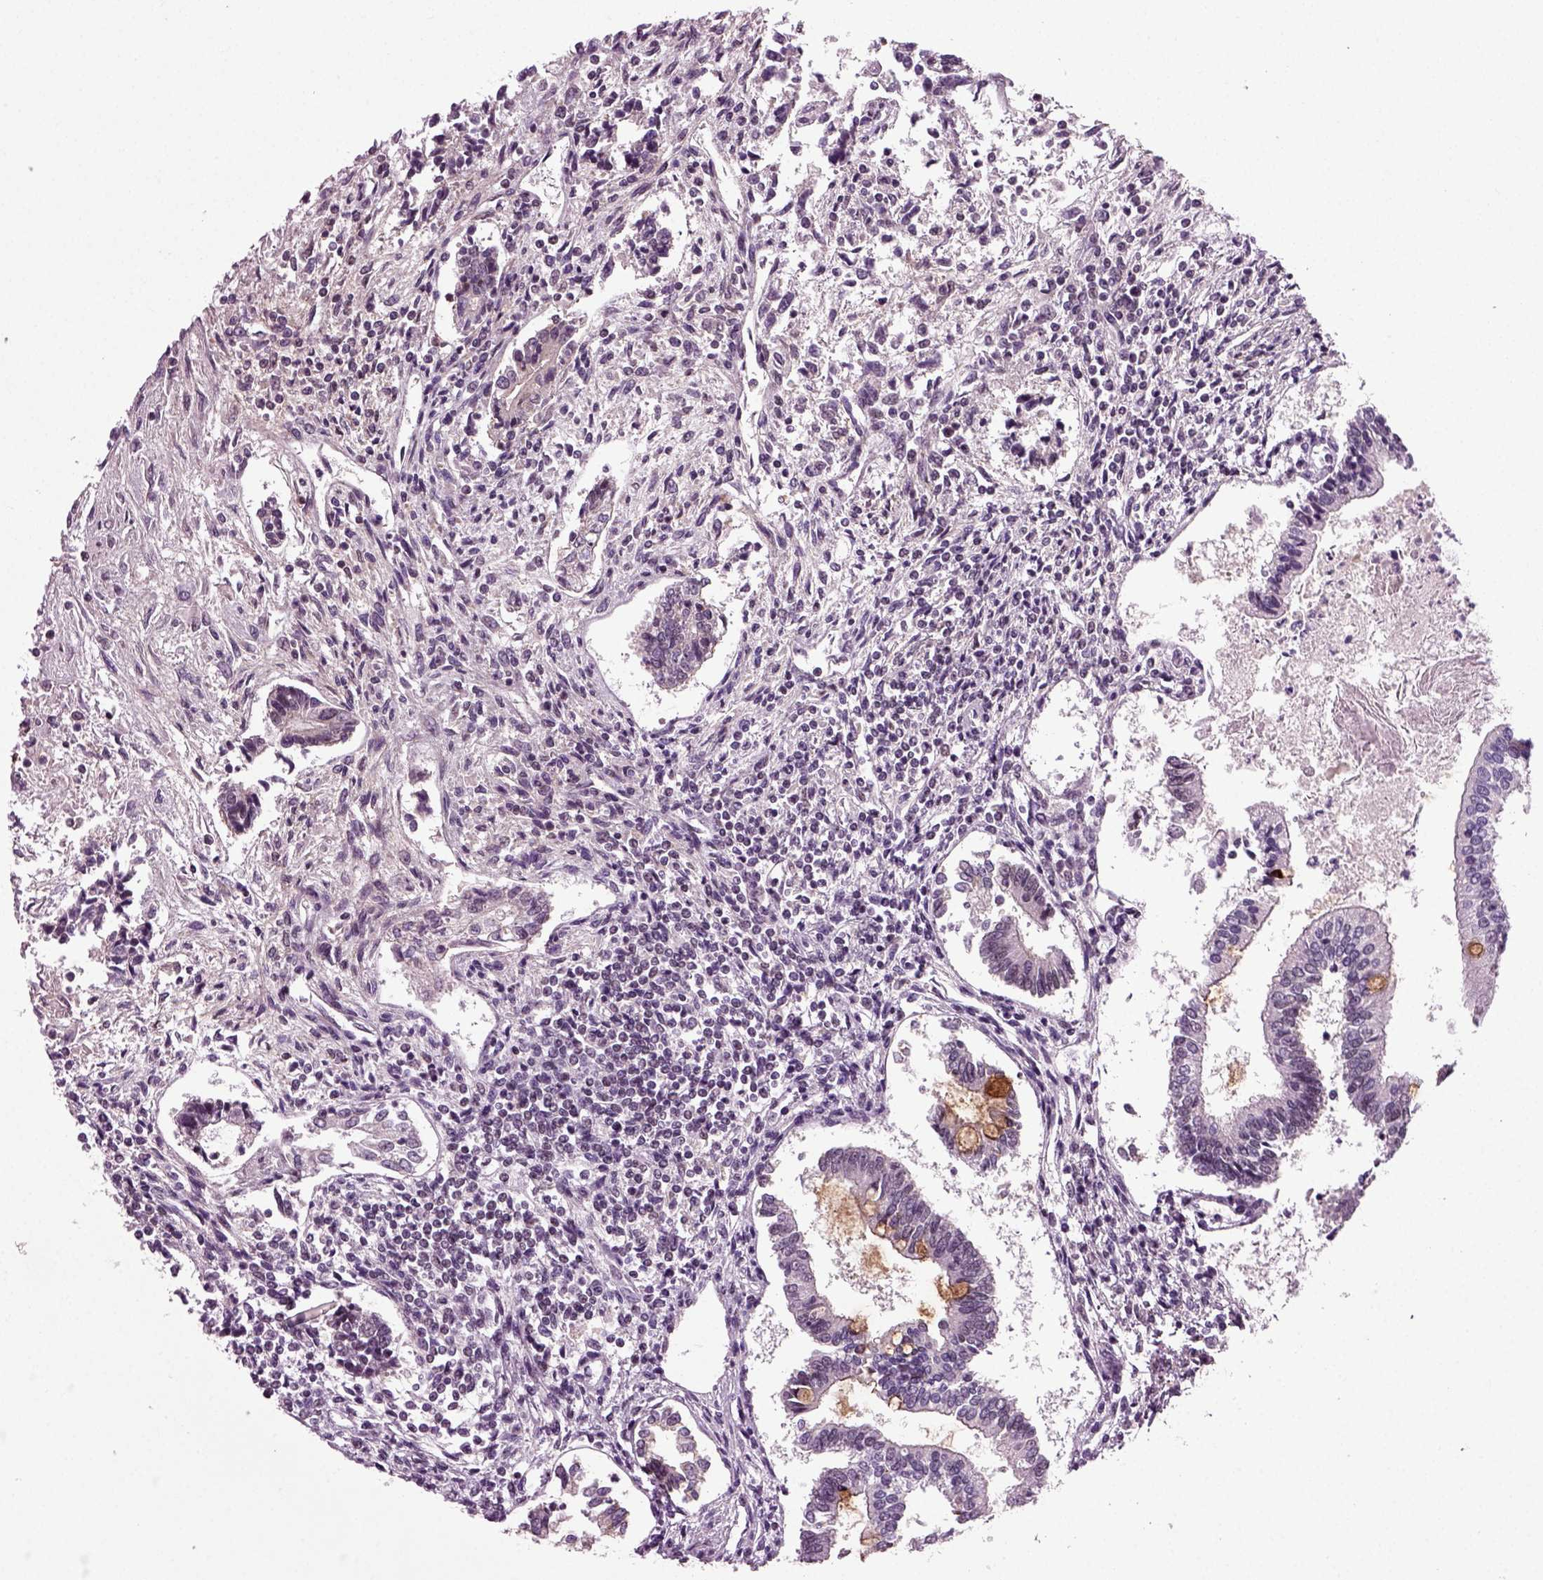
{"staining": {"intensity": "negative", "quantity": "none", "location": "none"}, "tissue": "testis cancer", "cell_type": "Tumor cells", "image_type": "cancer", "snomed": [{"axis": "morphology", "description": "Carcinoma, Embryonal, NOS"}, {"axis": "topography", "description": "Testis"}], "caption": "Image shows no protein staining in tumor cells of testis embryonal carcinoma tissue.", "gene": "RCOR3", "patient": {"sex": "male", "age": 37}}